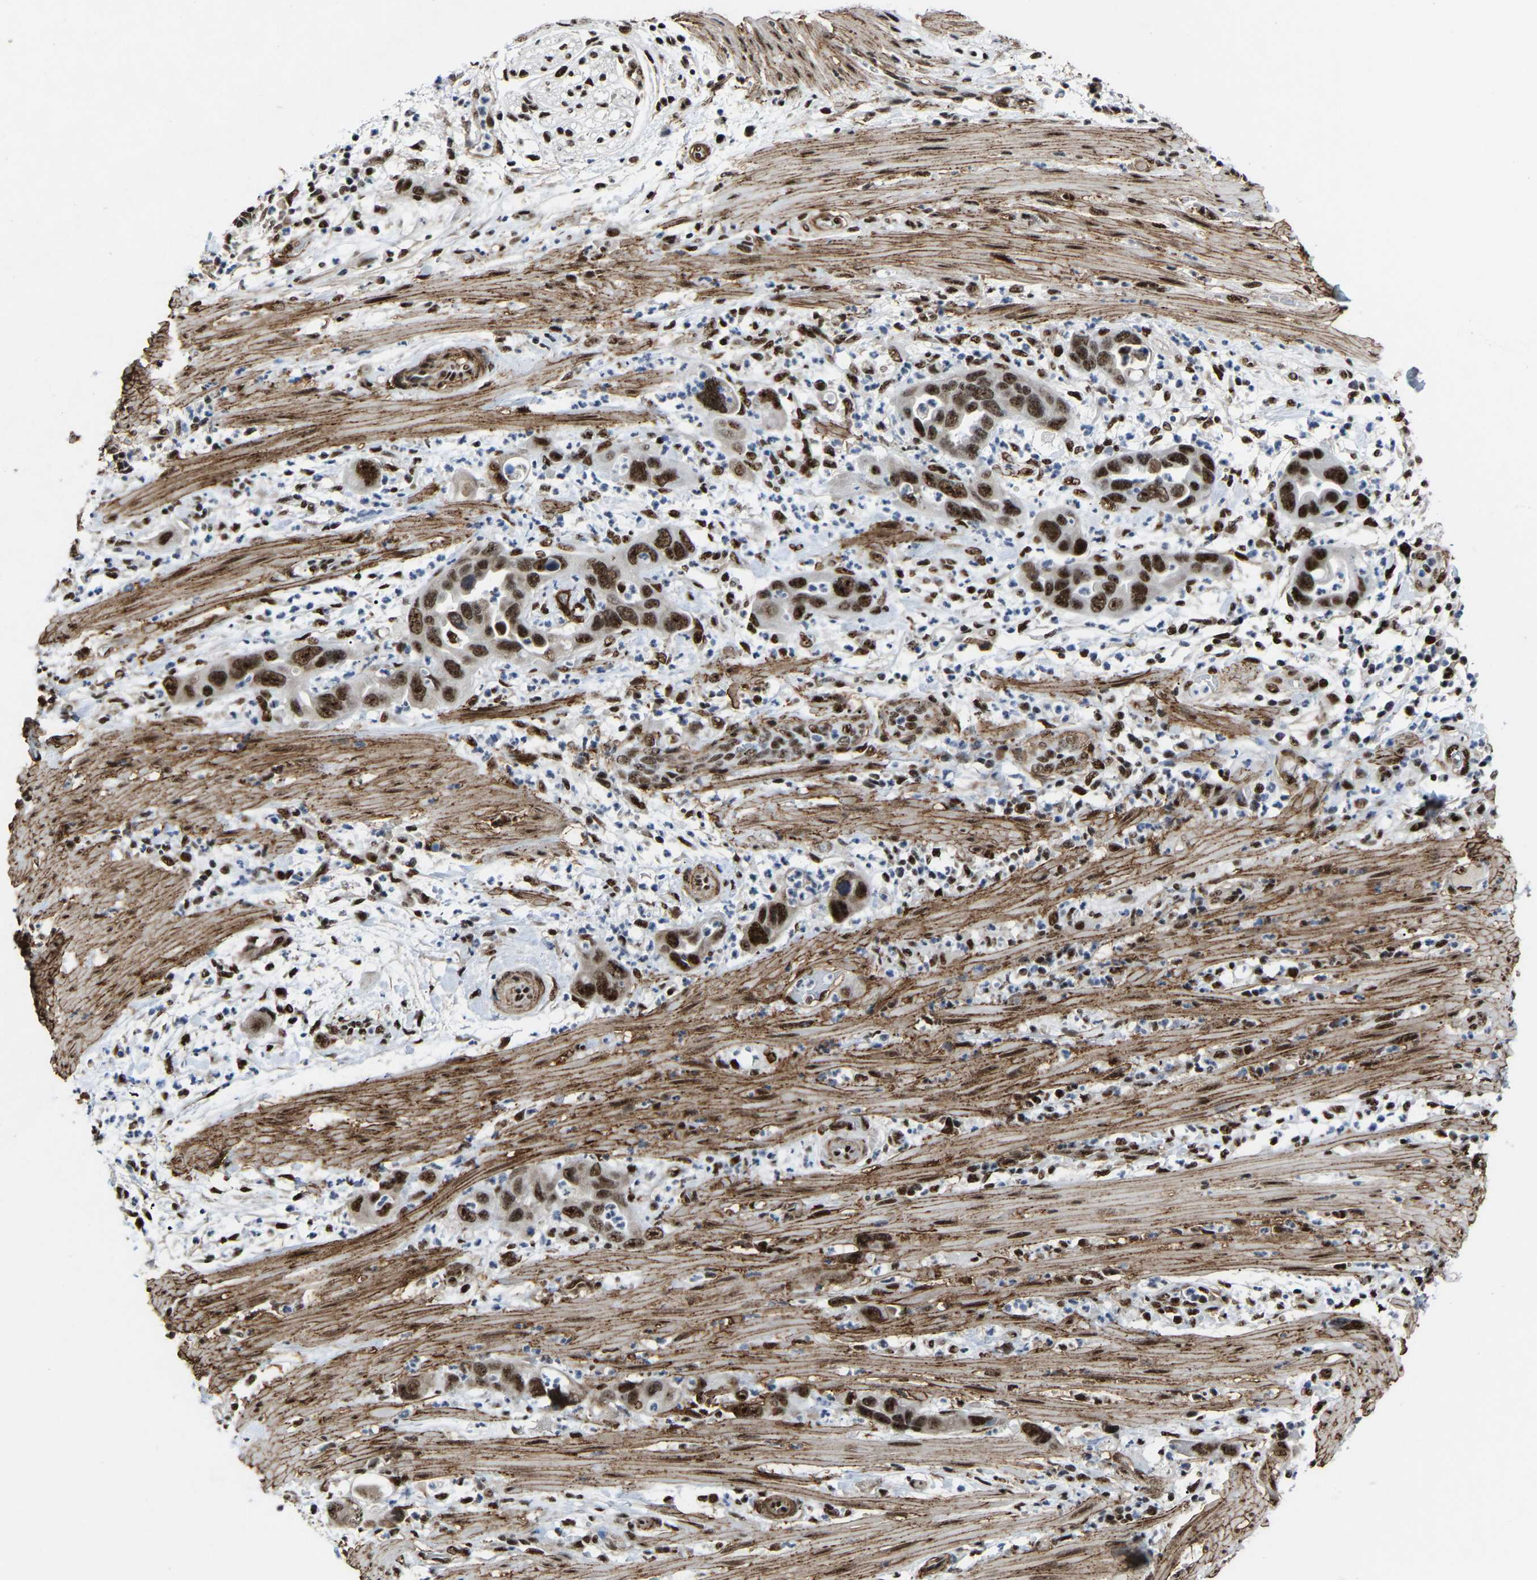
{"staining": {"intensity": "strong", "quantity": ">75%", "location": "nuclear"}, "tissue": "pancreatic cancer", "cell_type": "Tumor cells", "image_type": "cancer", "snomed": [{"axis": "morphology", "description": "Adenocarcinoma, NOS"}, {"axis": "topography", "description": "Pancreas"}], "caption": "IHC (DAB) staining of human pancreatic cancer (adenocarcinoma) shows strong nuclear protein expression in about >75% of tumor cells.", "gene": "DDX5", "patient": {"sex": "female", "age": 71}}